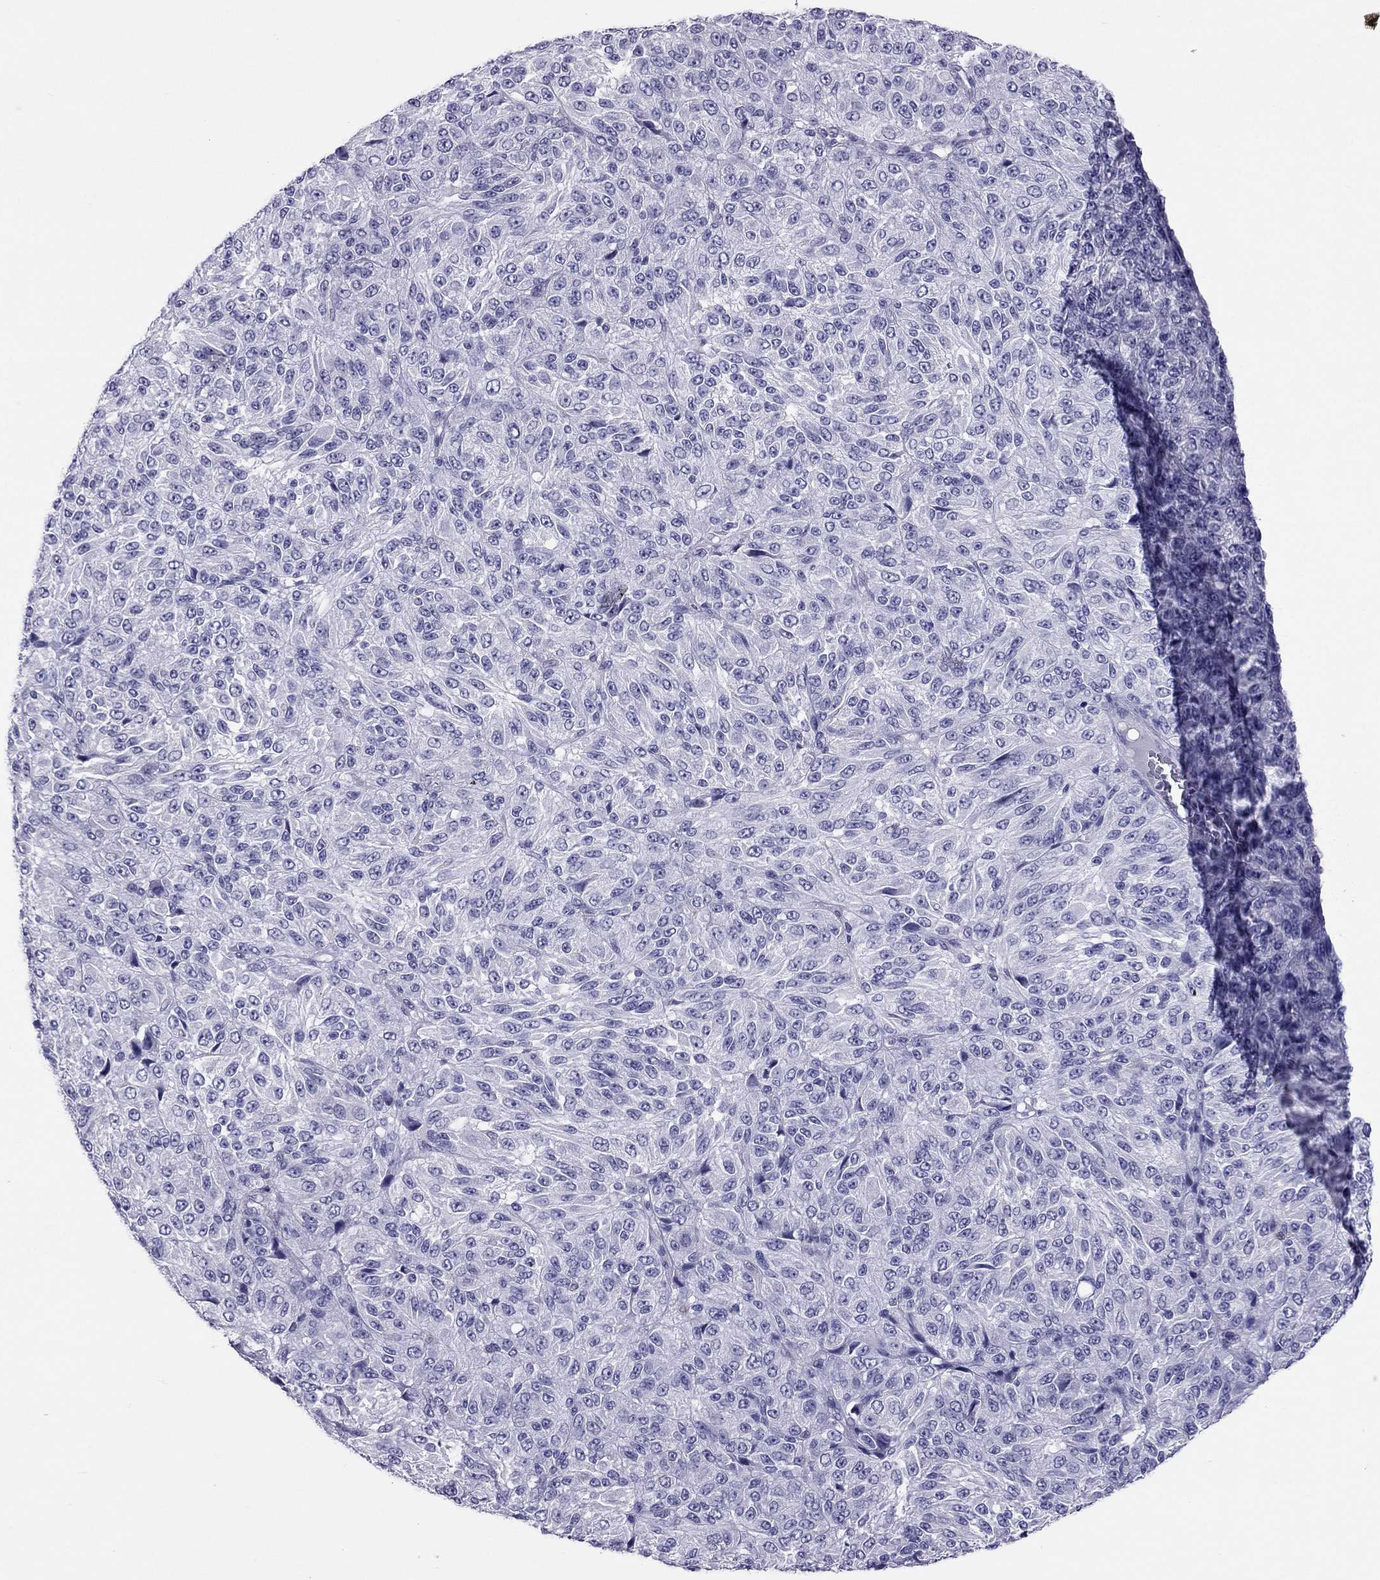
{"staining": {"intensity": "negative", "quantity": "none", "location": "none"}, "tissue": "melanoma", "cell_type": "Tumor cells", "image_type": "cancer", "snomed": [{"axis": "morphology", "description": "Malignant melanoma, Metastatic site"}, {"axis": "topography", "description": "Brain"}], "caption": "IHC micrograph of human malignant melanoma (metastatic site) stained for a protein (brown), which reveals no positivity in tumor cells.", "gene": "CROCC2", "patient": {"sex": "female", "age": 56}}